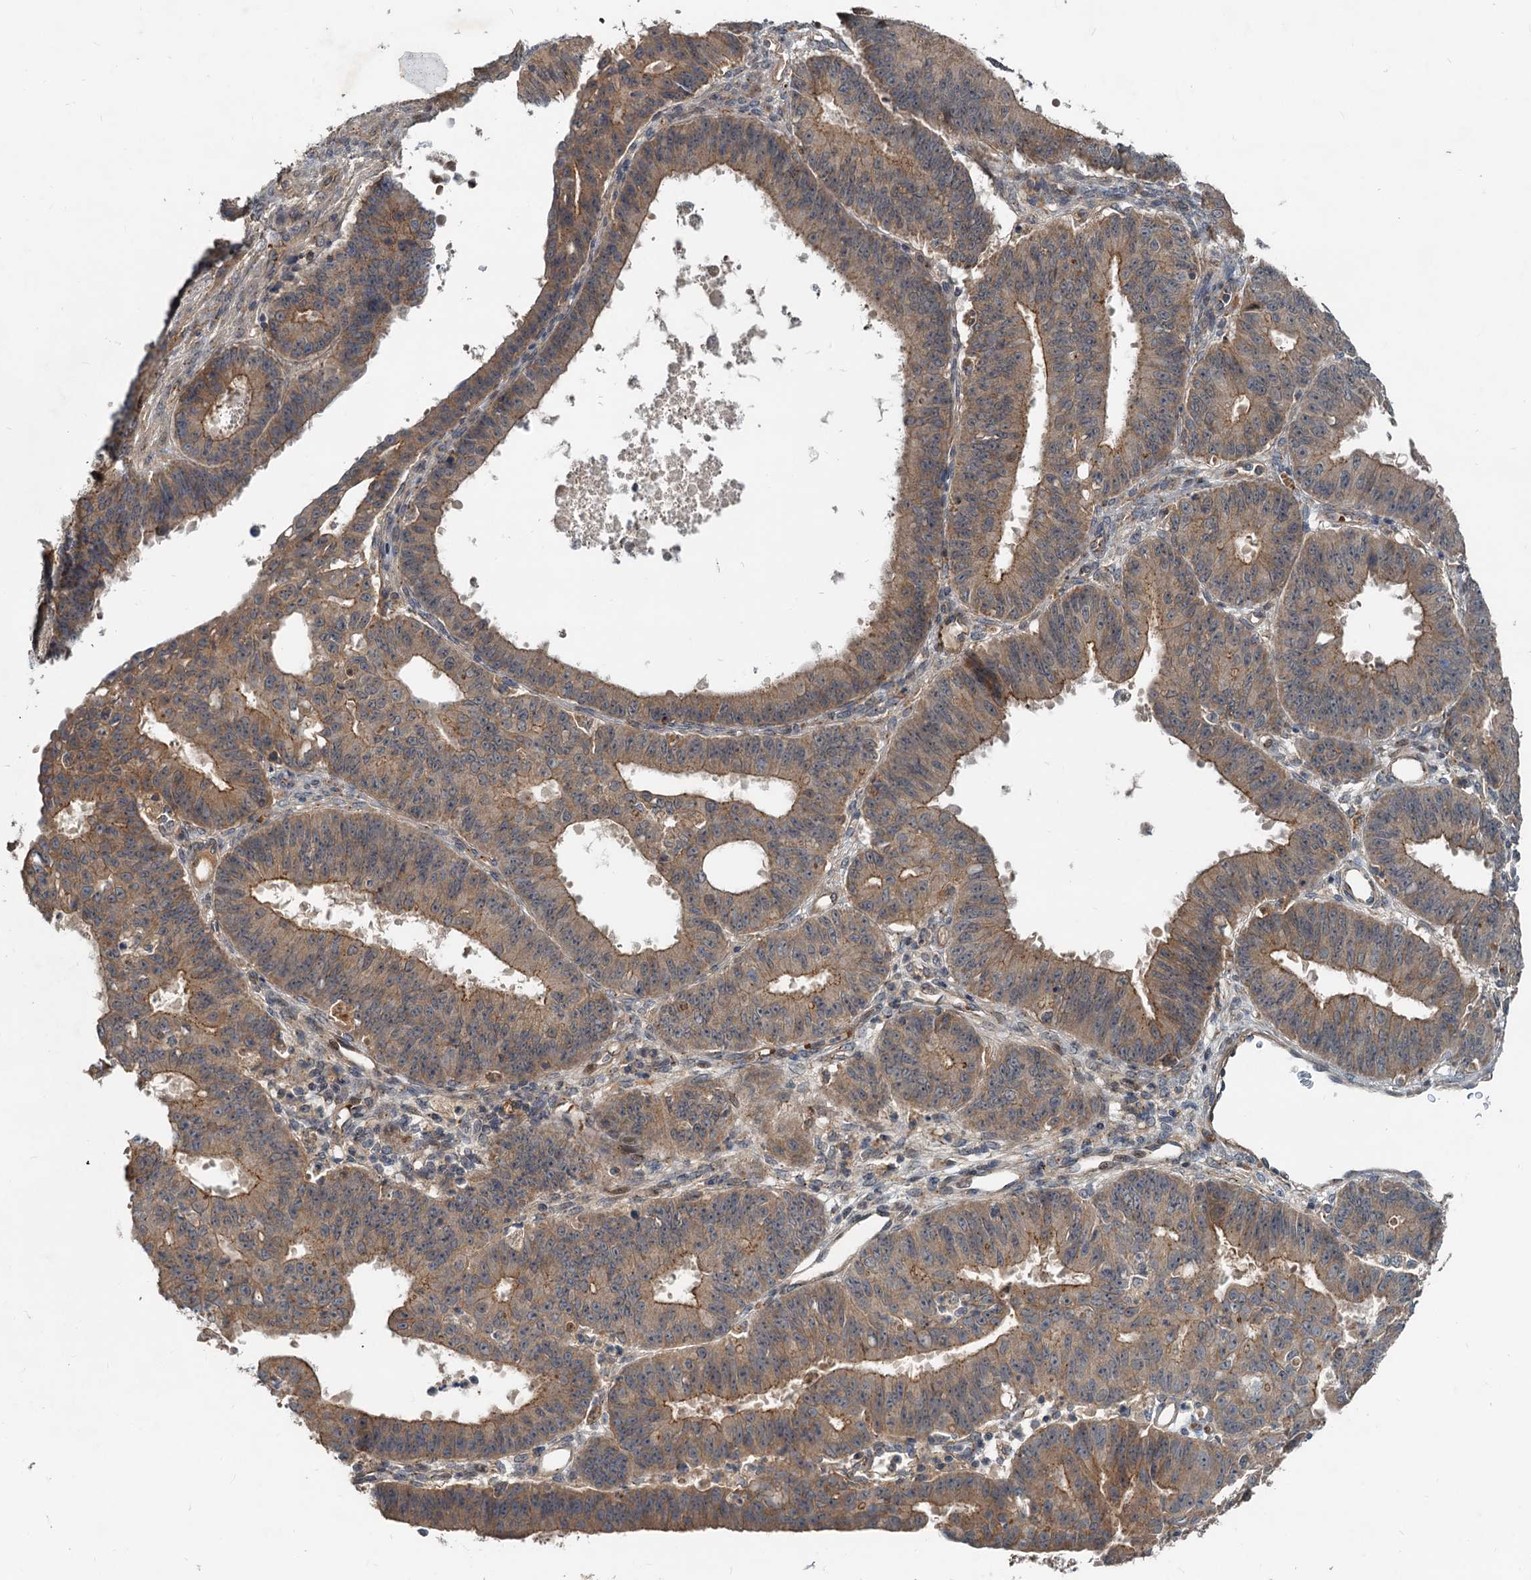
{"staining": {"intensity": "moderate", "quantity": ">75%", "location": "cytoplasmic/membranous"}, "tissue": "ovarian cancer", "cell_type": "Tumor cells", "image_type": "cancer", "snomed": [{"axis": "morphology", "description": "Carcinoma, endometroid"}, {"axis": "topography", "description": "Appendix"}, {"axis": "topography", "description": "Ovary"}], "caption": "This histopathology image shows immunohistochemistry staining of ovarian endometroid carcinoma, with medium moderate cytoplasmic/membranous staining in about >75% of tumor cells.", "gene": "CEP68", "patient": {"sex": "female", "age": 42}}